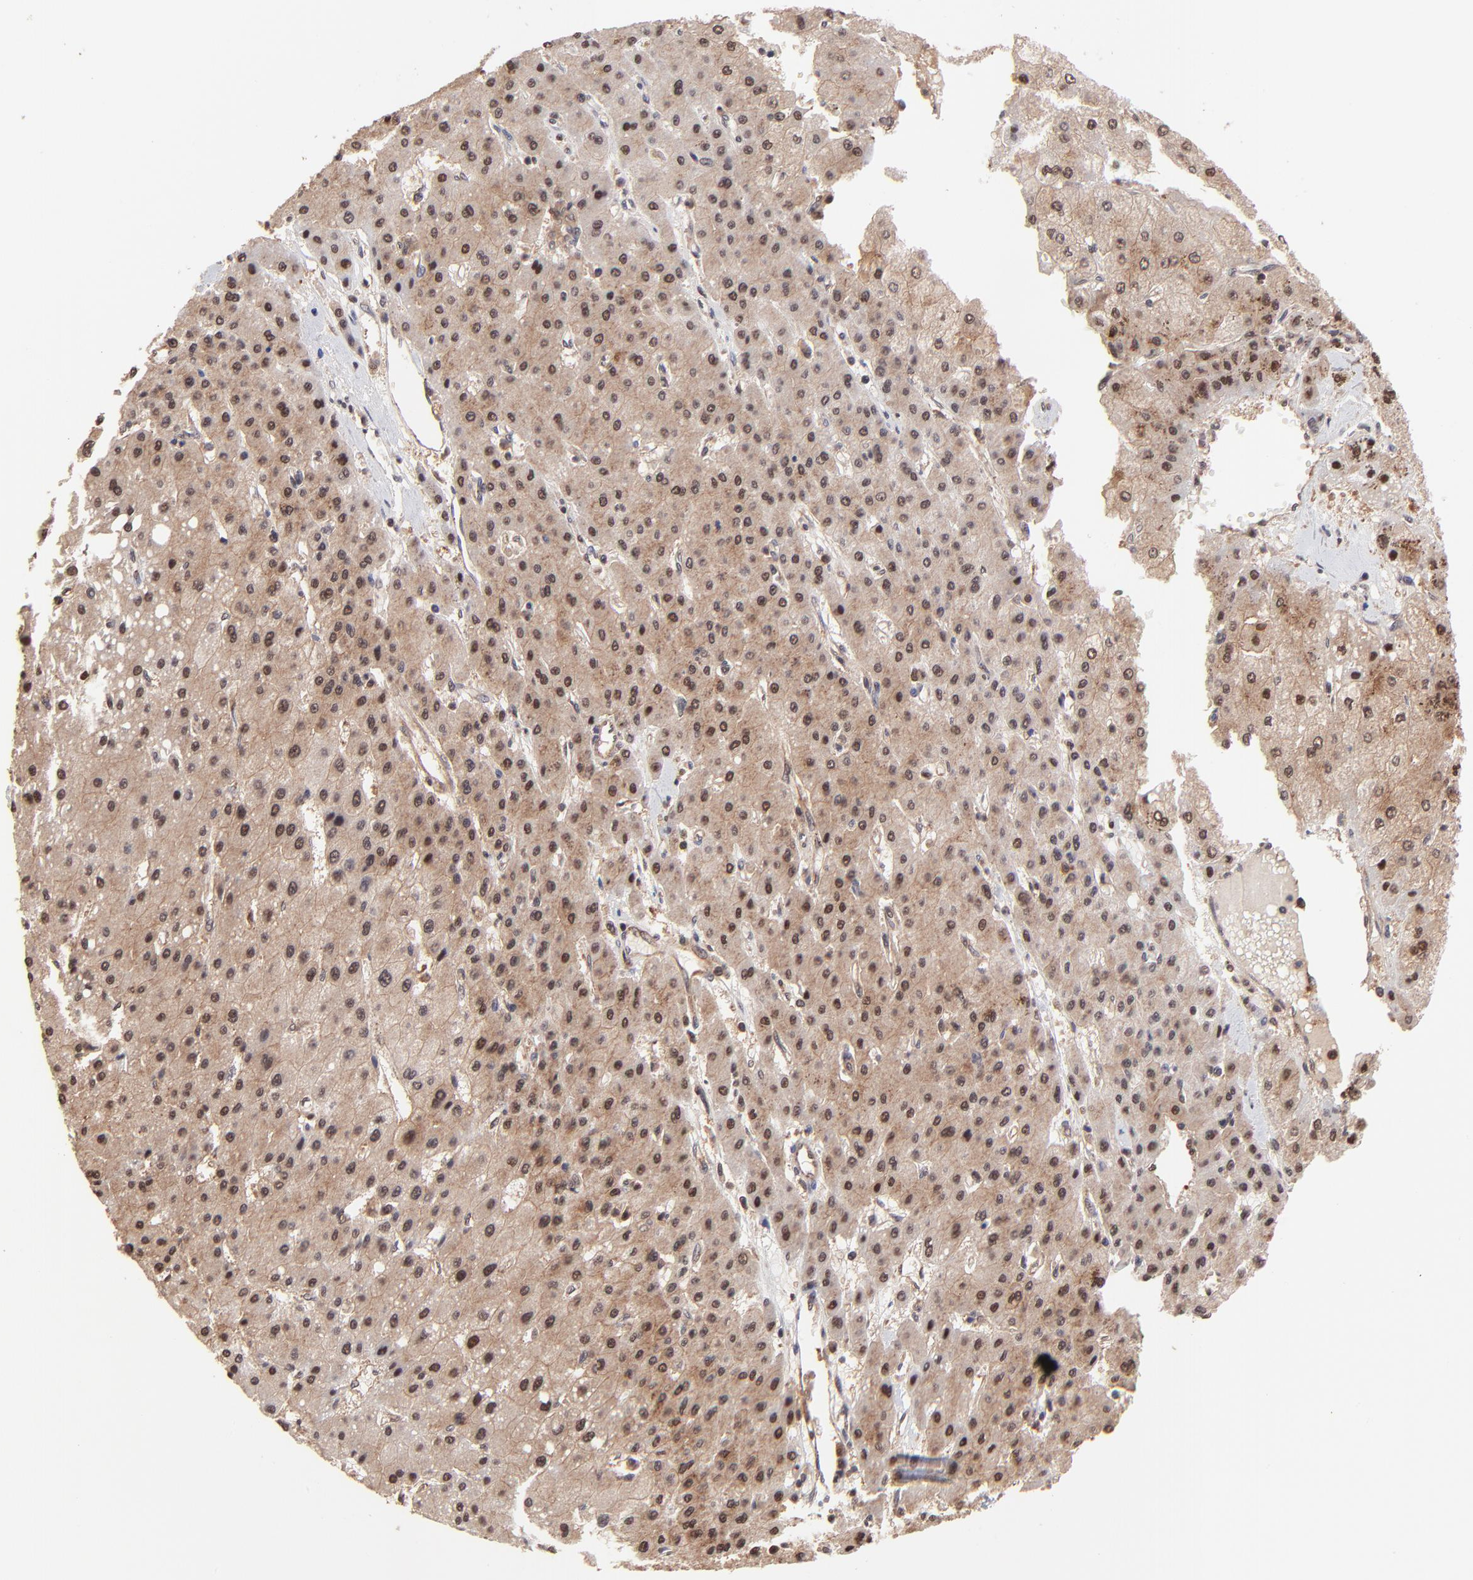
{"staining": {"intensity": "moderate", "quantity": ">75%", "location": "cytoplasmic/membranous"}, "tissue": "liver cancer", "cell_type": "Tumor cells", "image_type": "cancer", "snomed": [{"axis": "morphology", "description": "Carcinoma, Hepatocellular, NOS"}, {"axis": "topography", "description": "Liver"}], "caption": "IHC of human liver cancer shows medium levels of moderate cytoplasmic/membranous positivity in about >75% of tumor cells.", "gene": "PSMA6", "patient": {"sex": "female", "age": 52}}